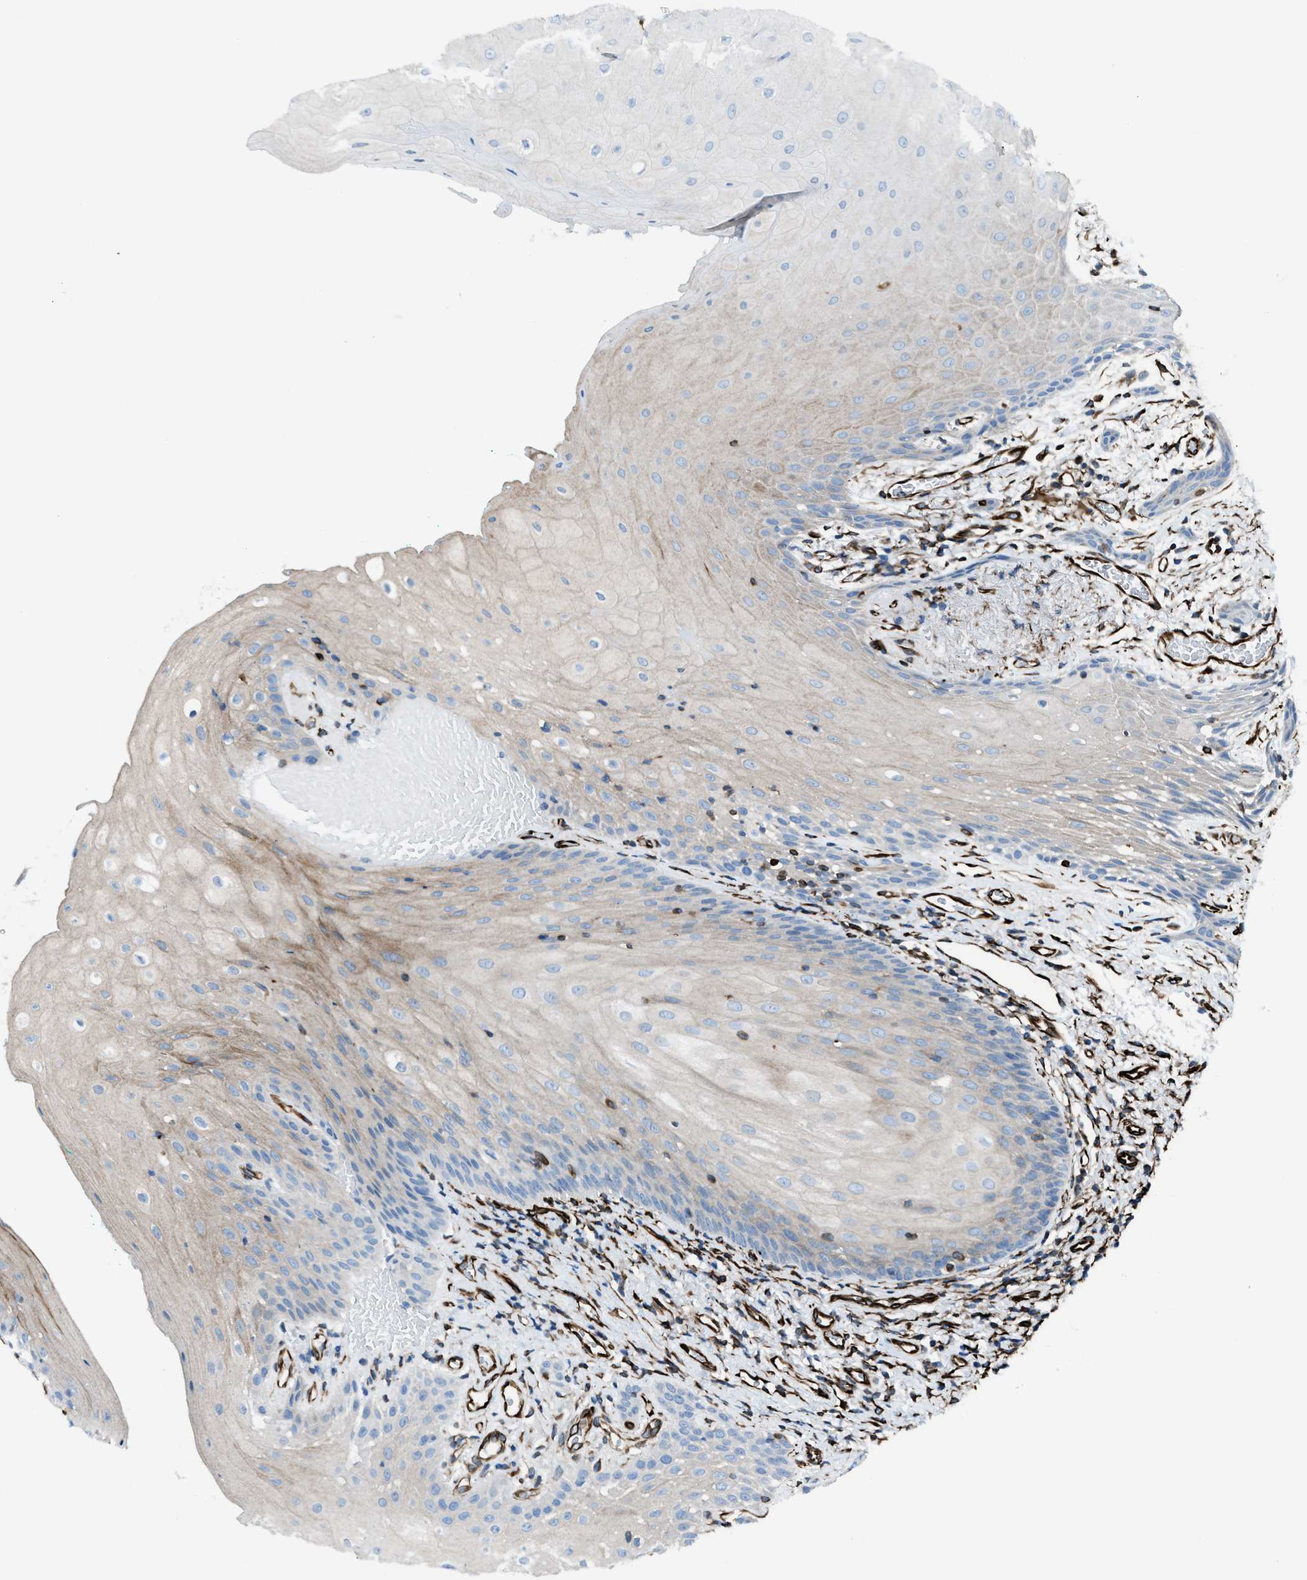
{"staining": {"intensity": "weak", "quantity": "<25%", "location": "cytoplasmic/membranous"}, "tissue": "oral mucosa", "cell_type": "Squamous epithelial cells", "image_type": "normal", "snomed": [{"axis": "morphology", "description": "Normal tissue, NOS"}, {"axis": "morphology", "description": "Squamous cell carcinoma, NOS"}, {"axis": "topography", "description": "Oral tissue"}, {"axis": "topography", "description": "Salivary gland"}, {"axis": "topography", "description": "Head-Neck"}], "caption": "Squamous epithelial cells show no significant protein expression in normal oral mucosa.", "gene": "CABP7", "patient": {"sex": "female", "age": 62}}